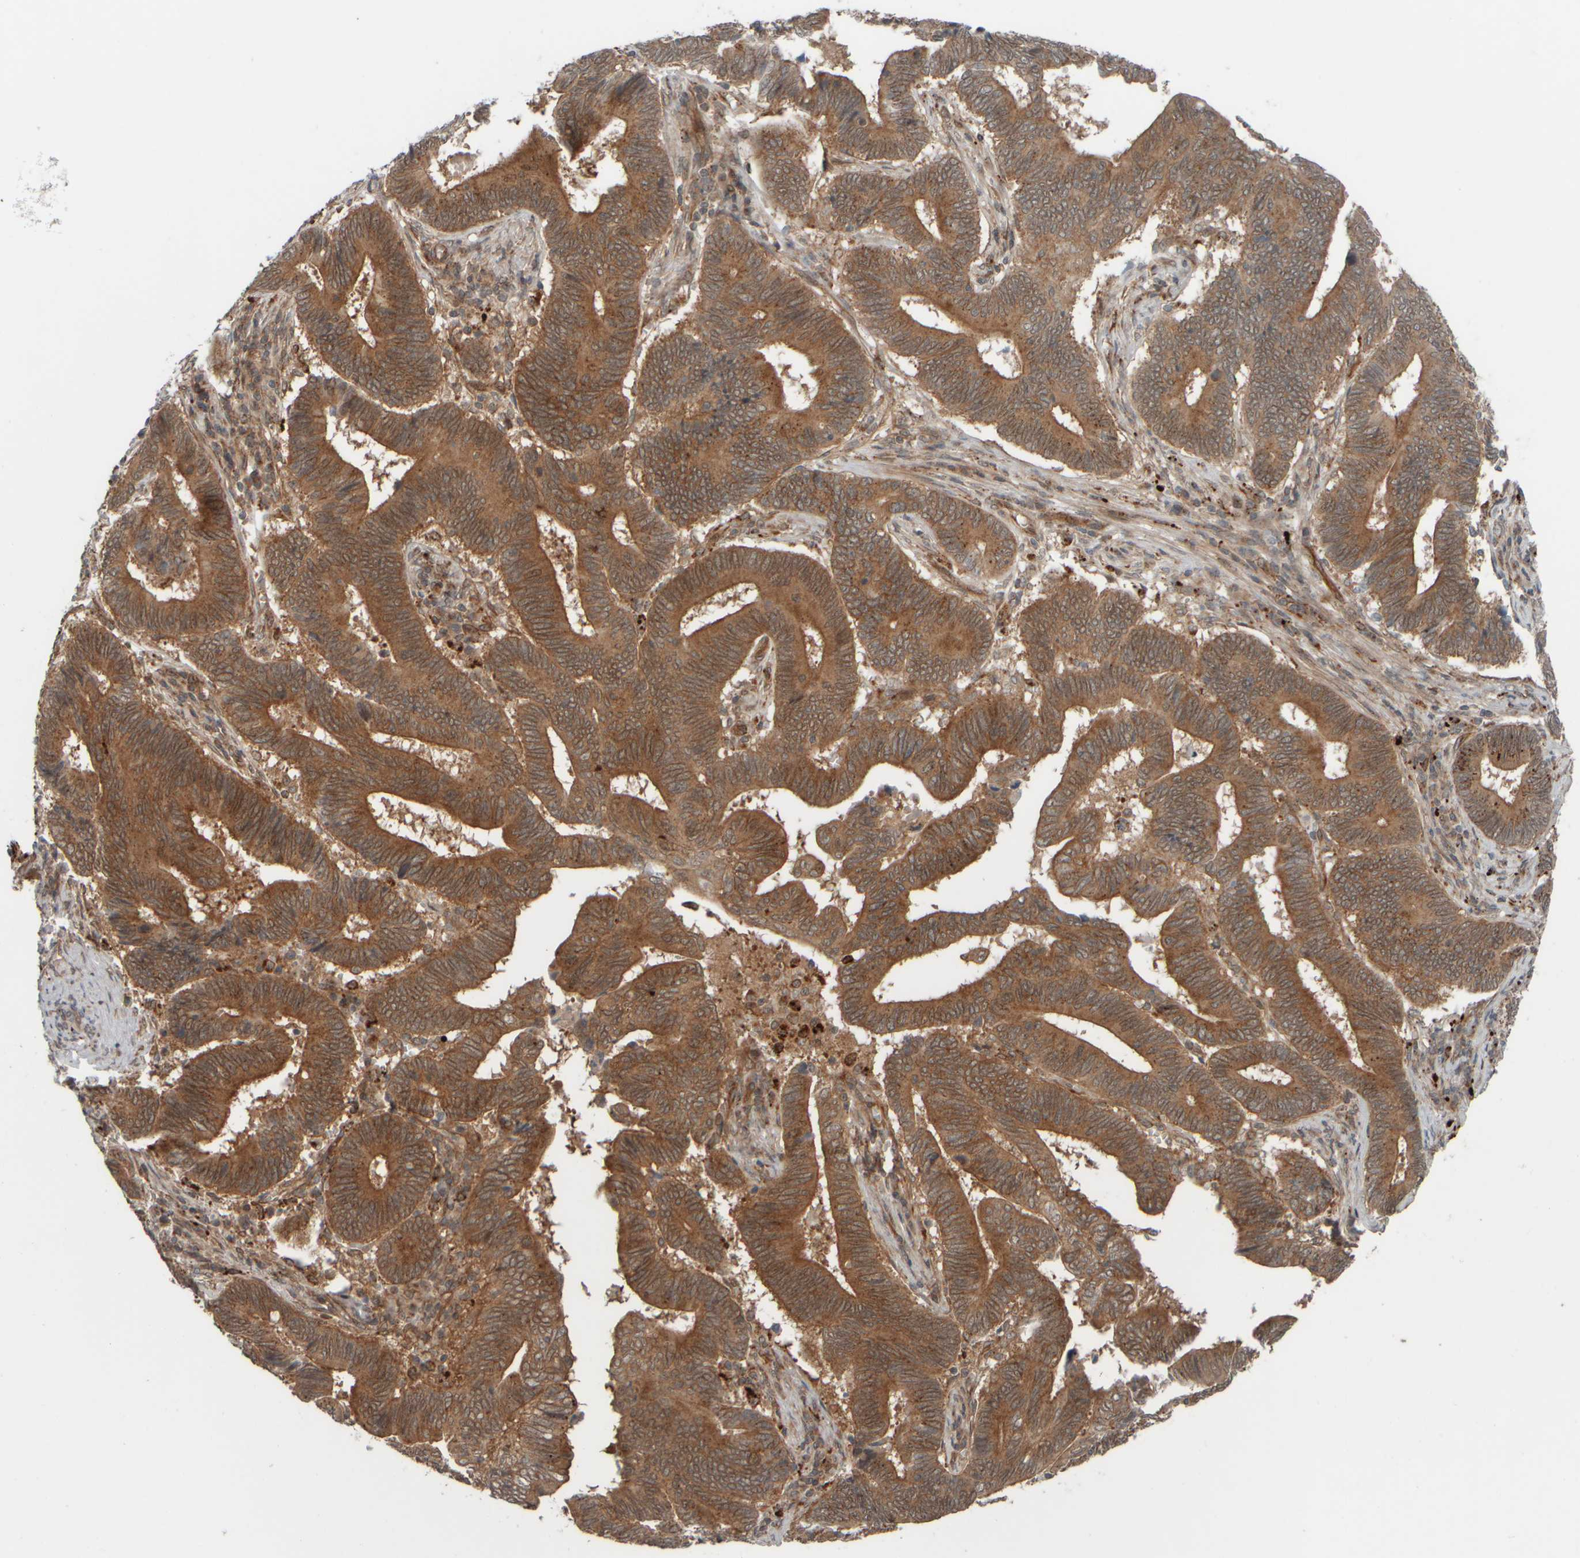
{"staining": {"intensity": "moderate", "quantity": ">75%", "location": "cytoplasmic/membranous"}, "tissue": "pancreatic cancer", "cell_type": "Tumor cells", "image_type": "cancer", "snomed": [{"axis": "morphology", "description": "Adenocarcinoma, NOS"}, {"axis": "topography", "description": "Pancreas"}], "caption": "Immunohistochemical staining of pancreatic cancer shows moderate cytoplasmic/membranous protein staining in about >75% of tumor cells.", "gene": "GIGYF1", "patient": {"sex": "female", "age": 70}}